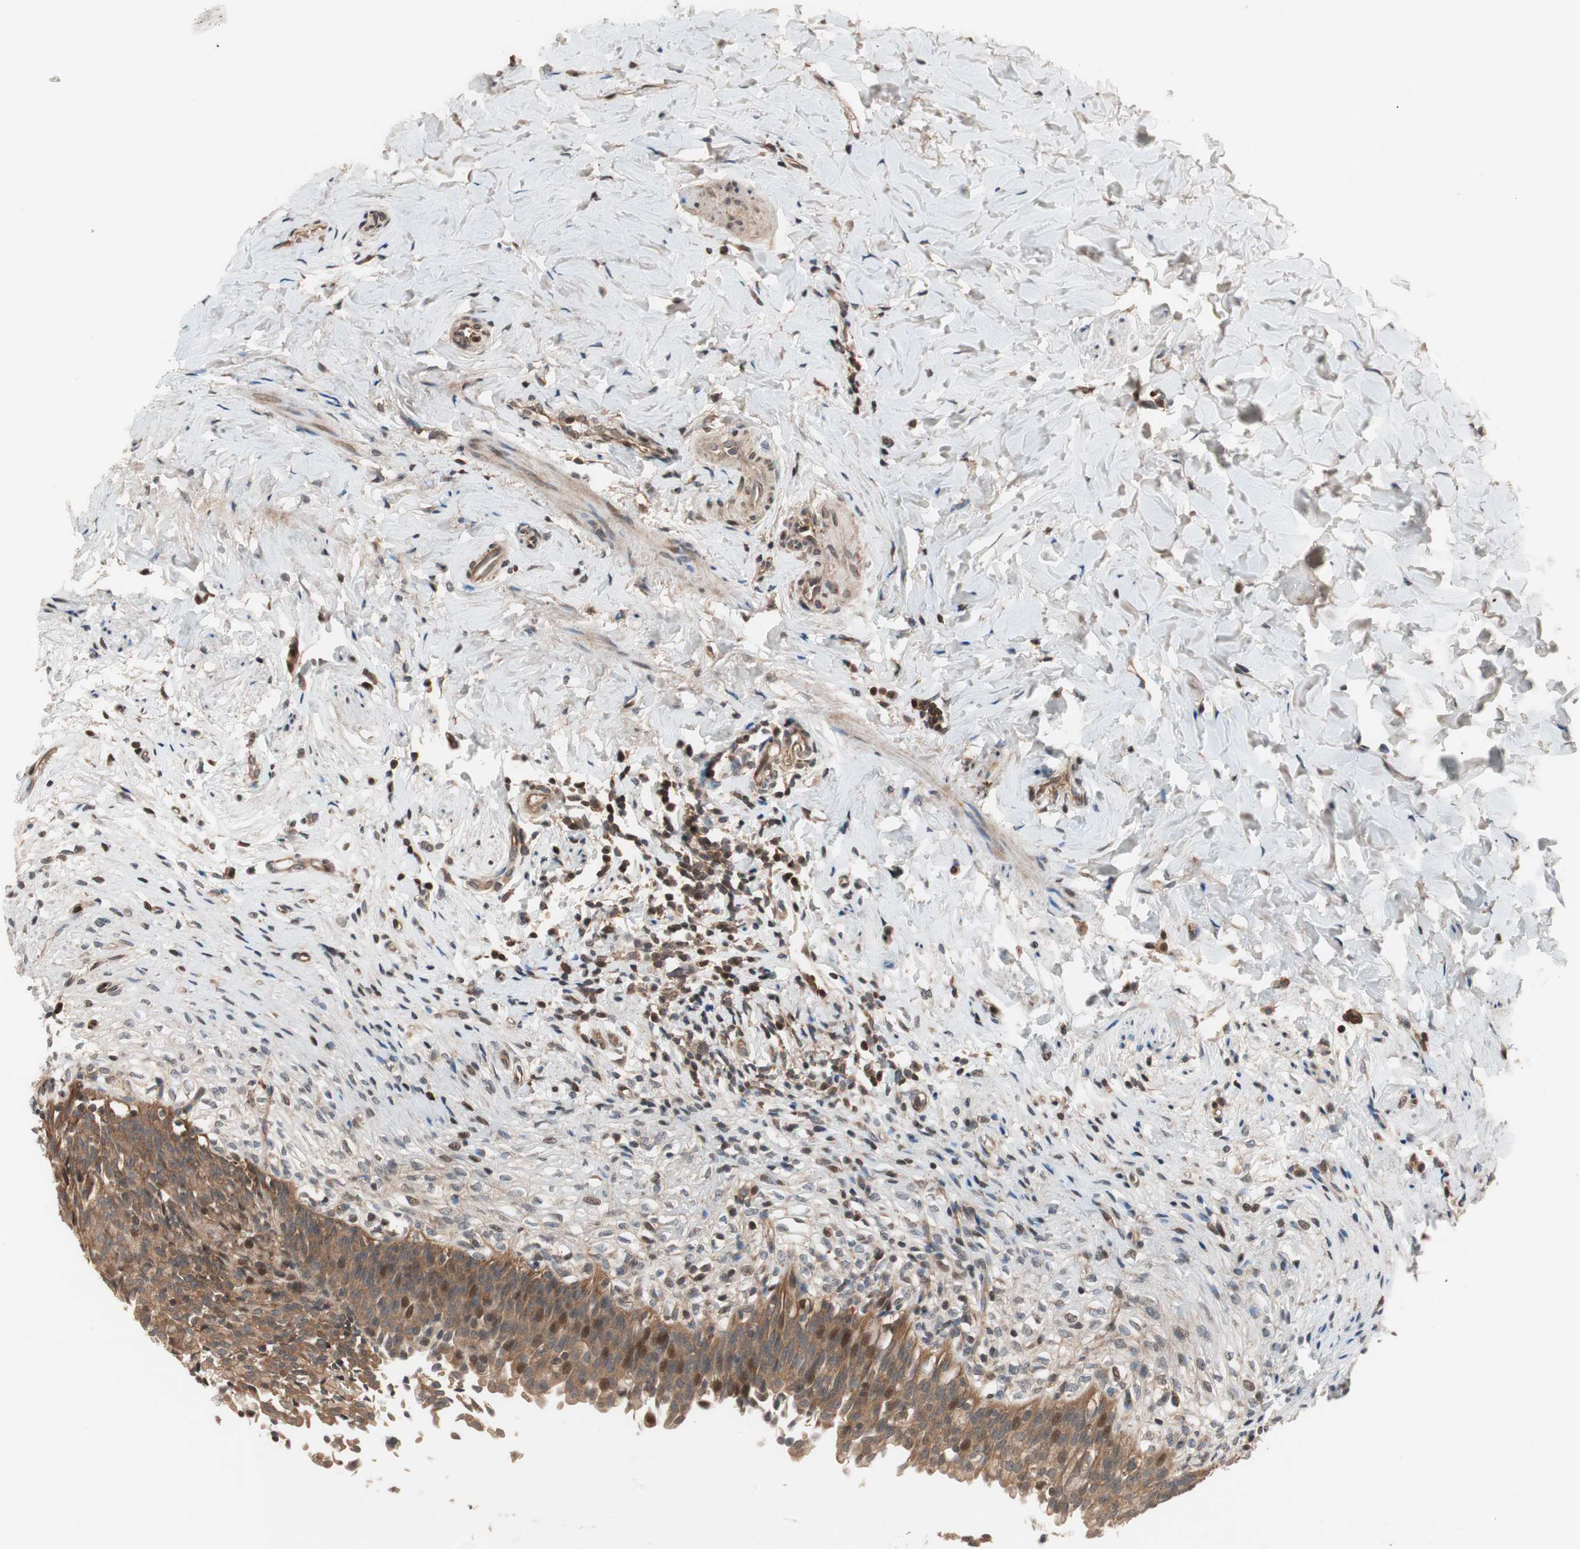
{"staining": {"intensity": "moderate", "quantity": ">75%", "location": "cytoplasmic/membranous,nuclear"}, "tissue": "urinary bladder", "cell_type": "Urothelial cells", "image_type": "normal", "snomed": [{"axis": "morphology", "description": "Normal tissue, NOS"}, {"axis": "morphology", "description": "Inflammation, NOS"}, {"axis": "topography", "description": "Urinary bladder"}], "caption": "IHC staining of unremarkable urinary bladder, which shows medium levels of moderate cytoplasmic/membranous,nuclear positivity in approximately >75% of urothelial cells indicating moderate cytoplasmic/membranous,nuclear protein expression. The staining was performed using DAB (brown) for protein detection and nuclei were counterstained in hematoxylin (blue).", "gene": "NF2", "patient": {"sex": "female", "age": 80}}